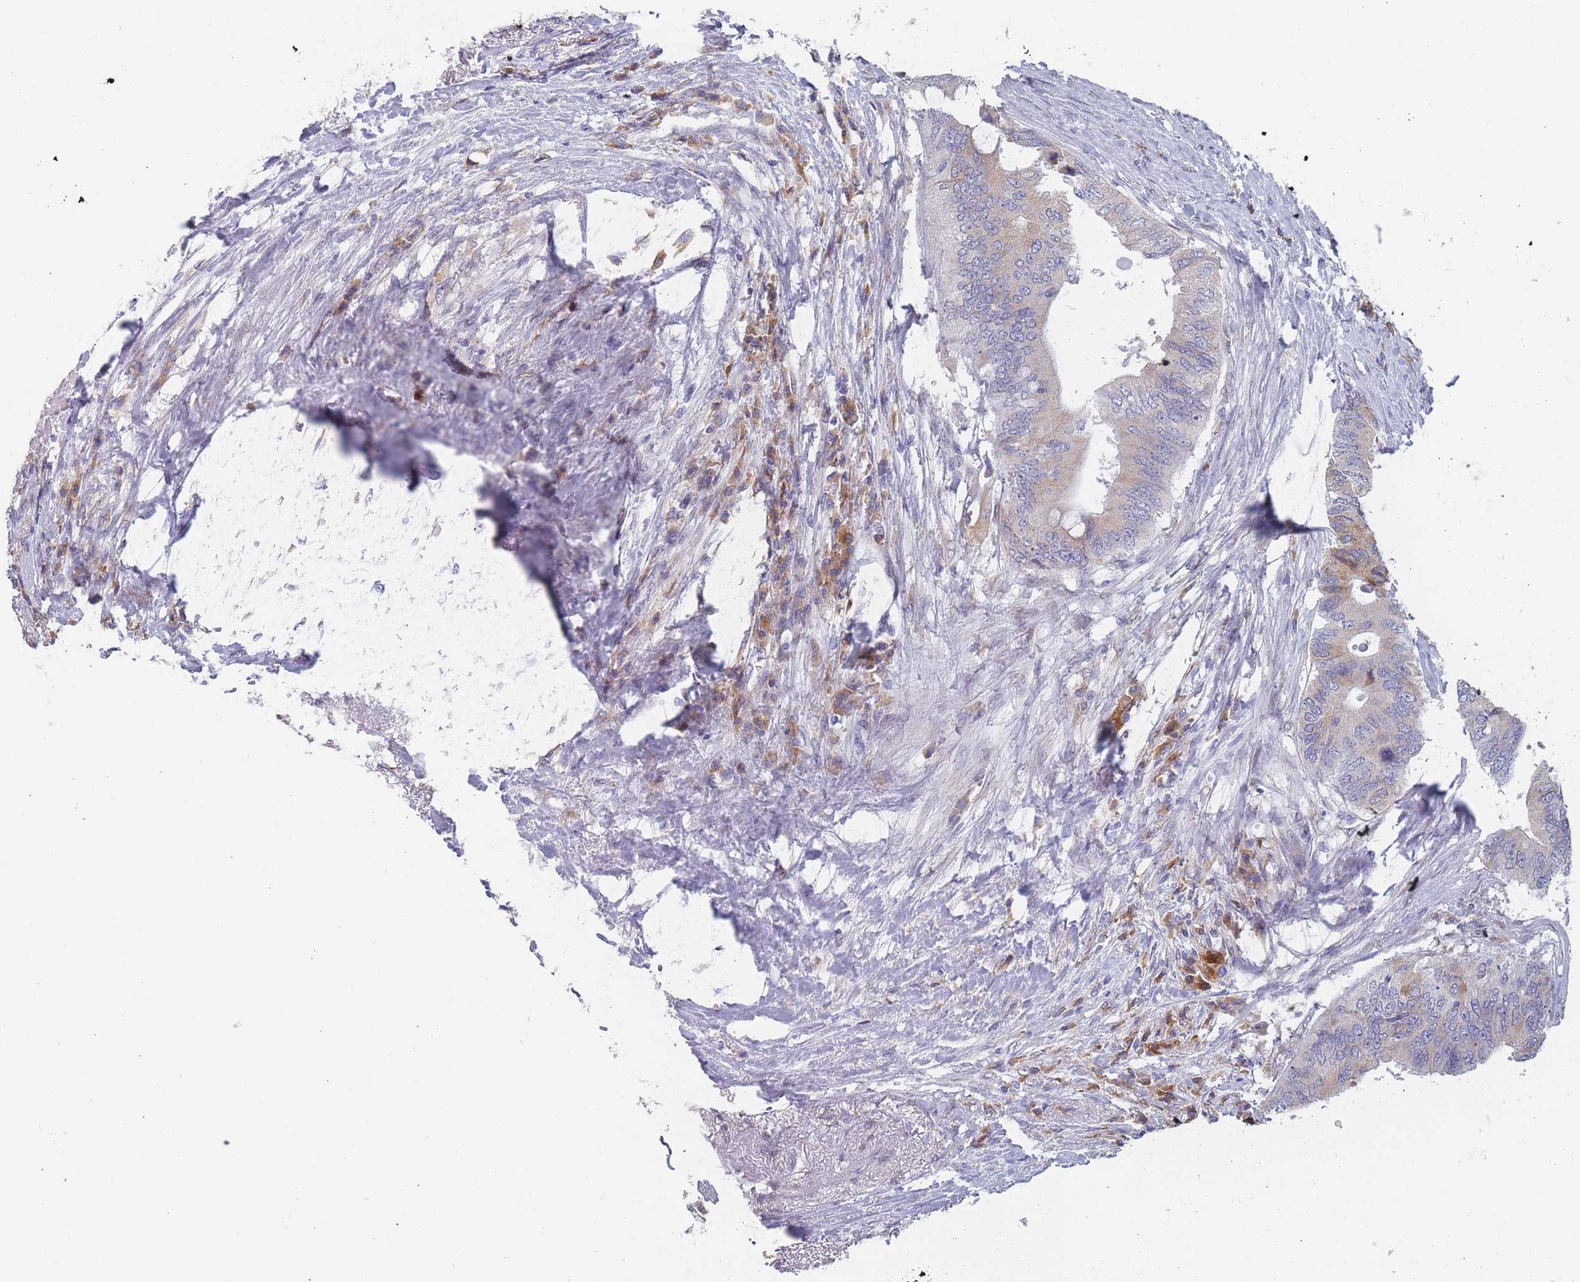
{"staining": {"intensity": "weak", "quantity": "<25%", "location": "cytoplasmic/membranous"}, "tissue": "colorectal cancer", "cell_type": "Tumor cells", "image_type": "cancer", "snomed": [{"axis": "morphology", "description": "Adenocarcinoma, NOS"}, {"axis": "topography", "description": "Colon"}], "caption": "High magnification brightfield microscopy of adenocarcinoma (colorectal) stained with DAB (3,3'-diaminobenzidine) (brown) and counterstained with hematoxylin (blue): tumor cells show no significant staining. Brightfield microscopy of IHC stained with DAB (brown) and hematoxylin (blue), captured at high magnification.", "gene": "TMED10", "patient": {"sex": "male", "age": 71}}